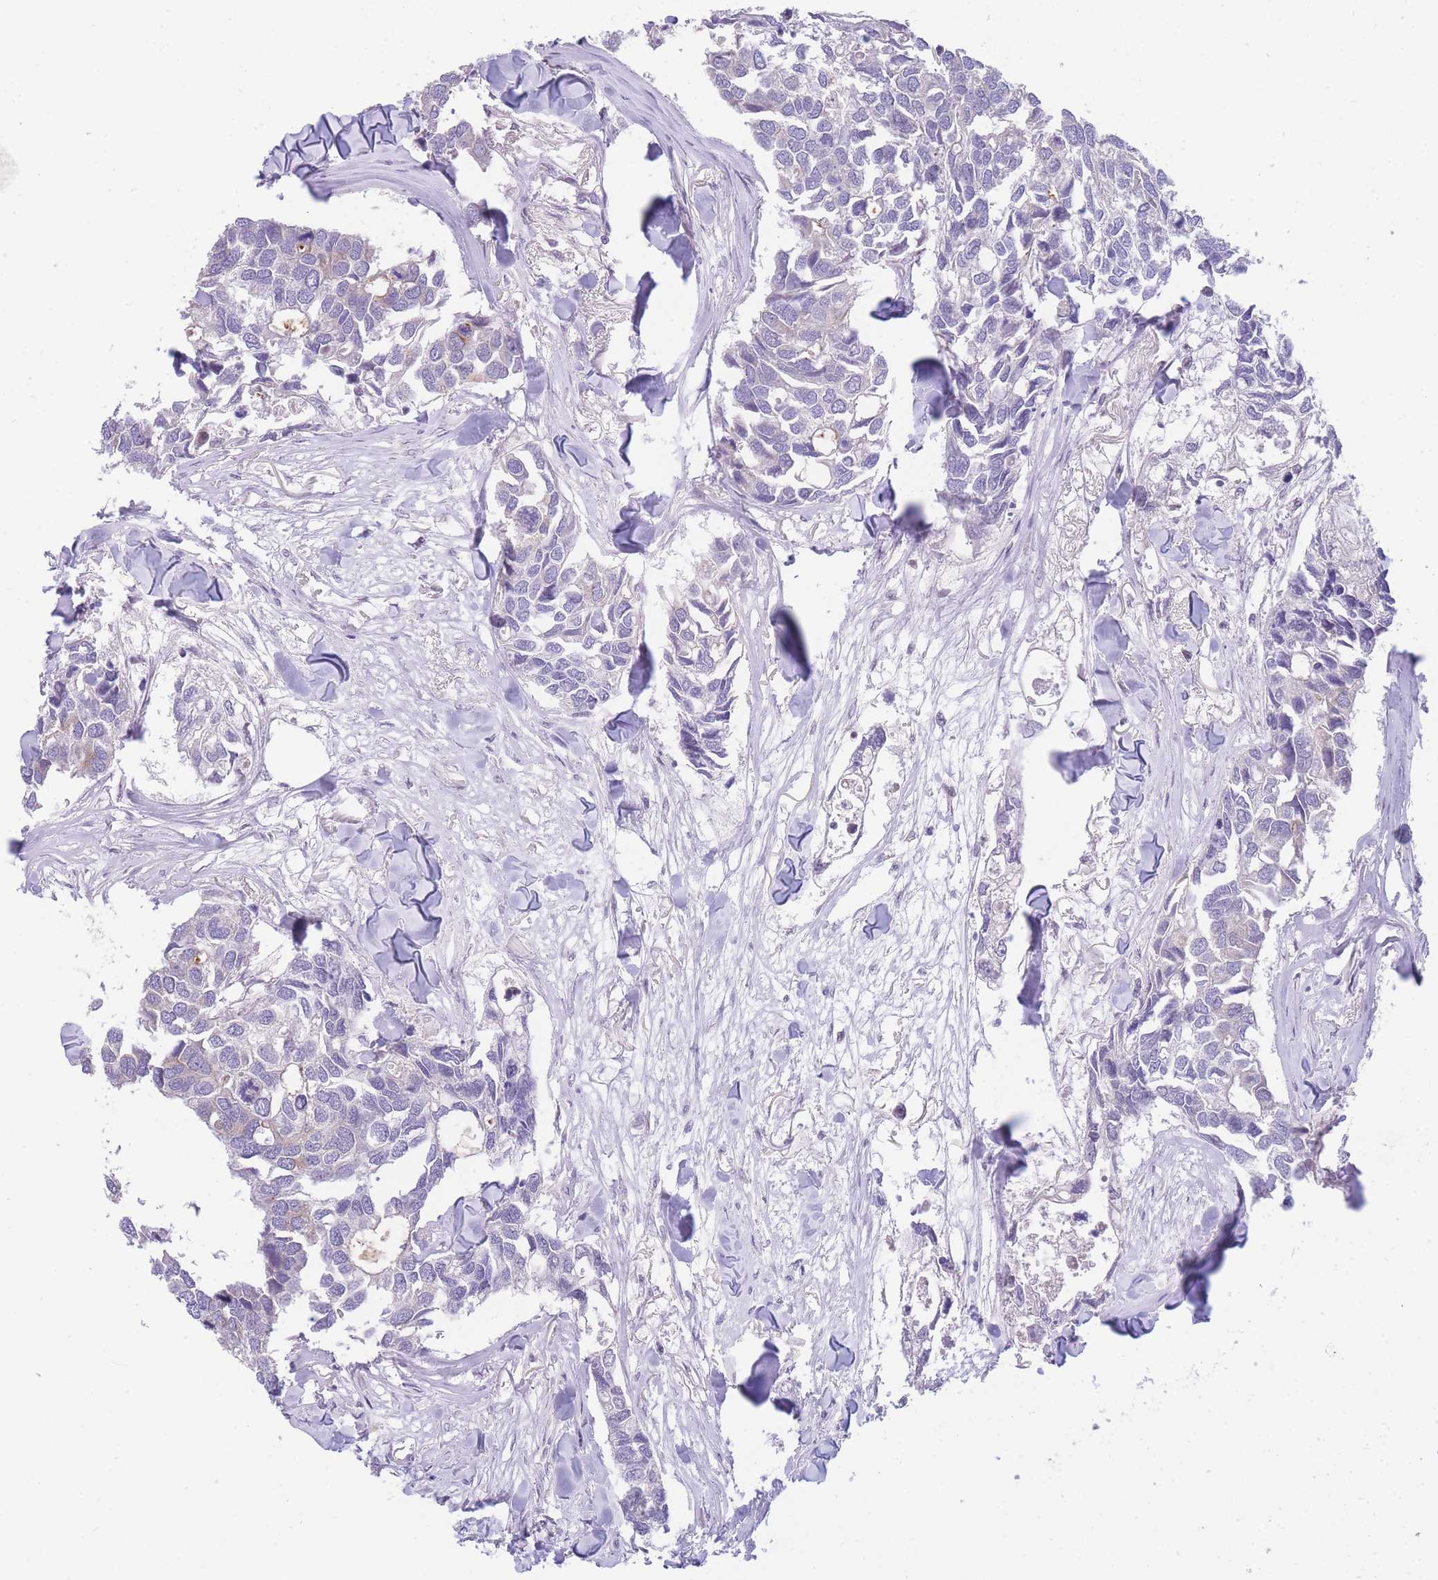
{"staining": {"intensity": "negative", "quantity": "none", "location": "none"}, "tissue": "breast cancer", "cell_type": "Tumor cells", "image_type": "cancer", "snomed": [{"axis": "morphology", "description": "Duct carcinoma"}, {"axis": "topography", "description": "Breast"}], "caption": "Photomicrograph shows no significant protein staining in tumor cells of invasive ductal carcinoma (breast). (DAB immunohistochemistry with hematoxylin counter stain).", "gene": "SHCBP1", "patient": {"sex": "female", "age": 83}}